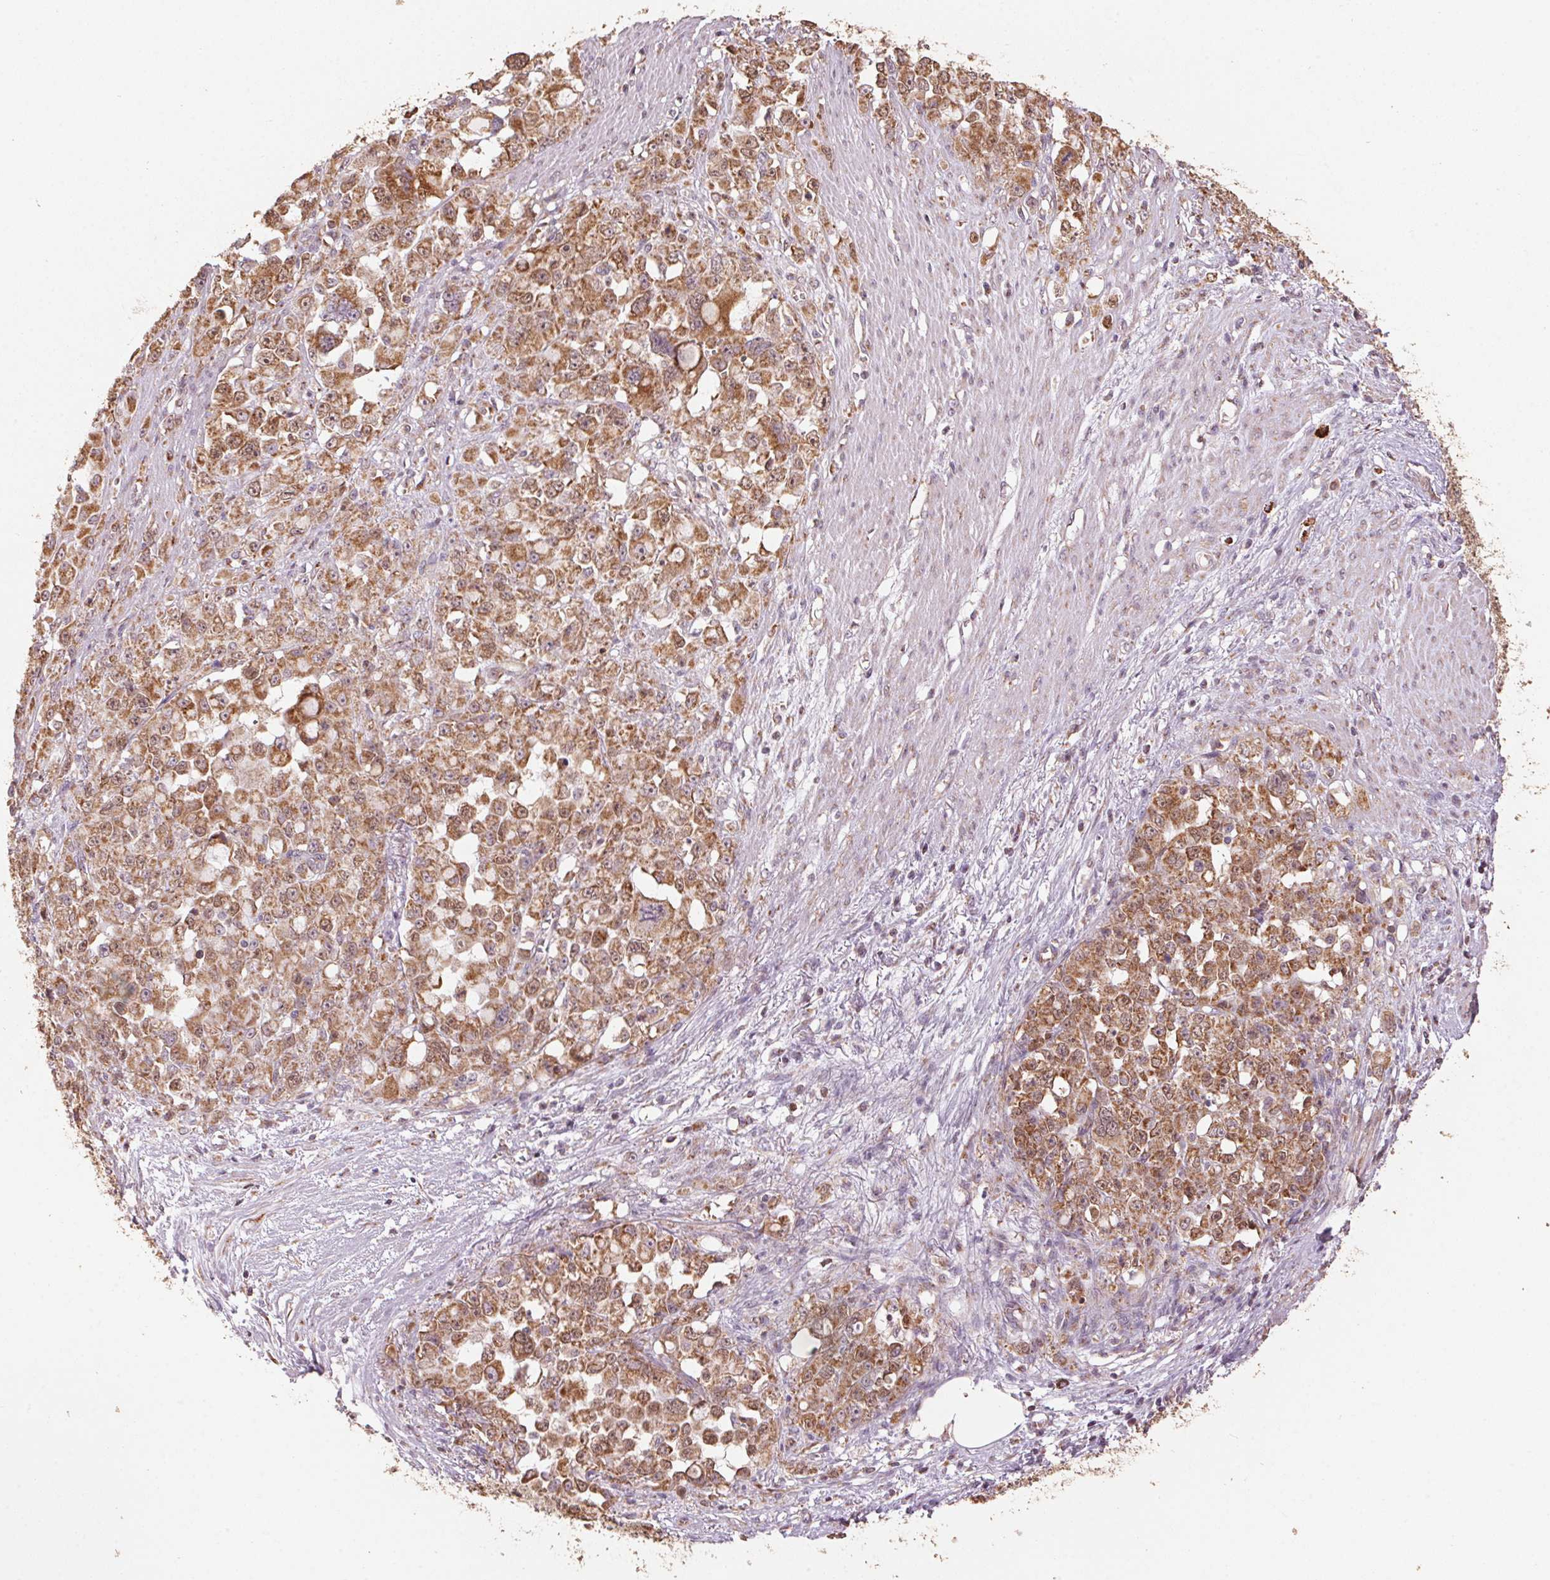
{"staining": {"intensity": "moderate", "quantity": ">75%", "location": "cytoplasmic/membranous"}, "tissue": "stomach cancer", "cell_type": "Tumor cells", "image_type": "cancer", "snomed": [{"axis": "morphology", "description": "Adenocarcinoma, NOS"}, {"axis": "topography", "description": "Stomach"}], "caption": "Stomach cancer stained for a protein (brown) displays moderate cytoplasmic/membranous positive expression in approximately >75% of tumor cells.", "gene": "TOMM70", "patient": {"sex": "female", "age": 76}}